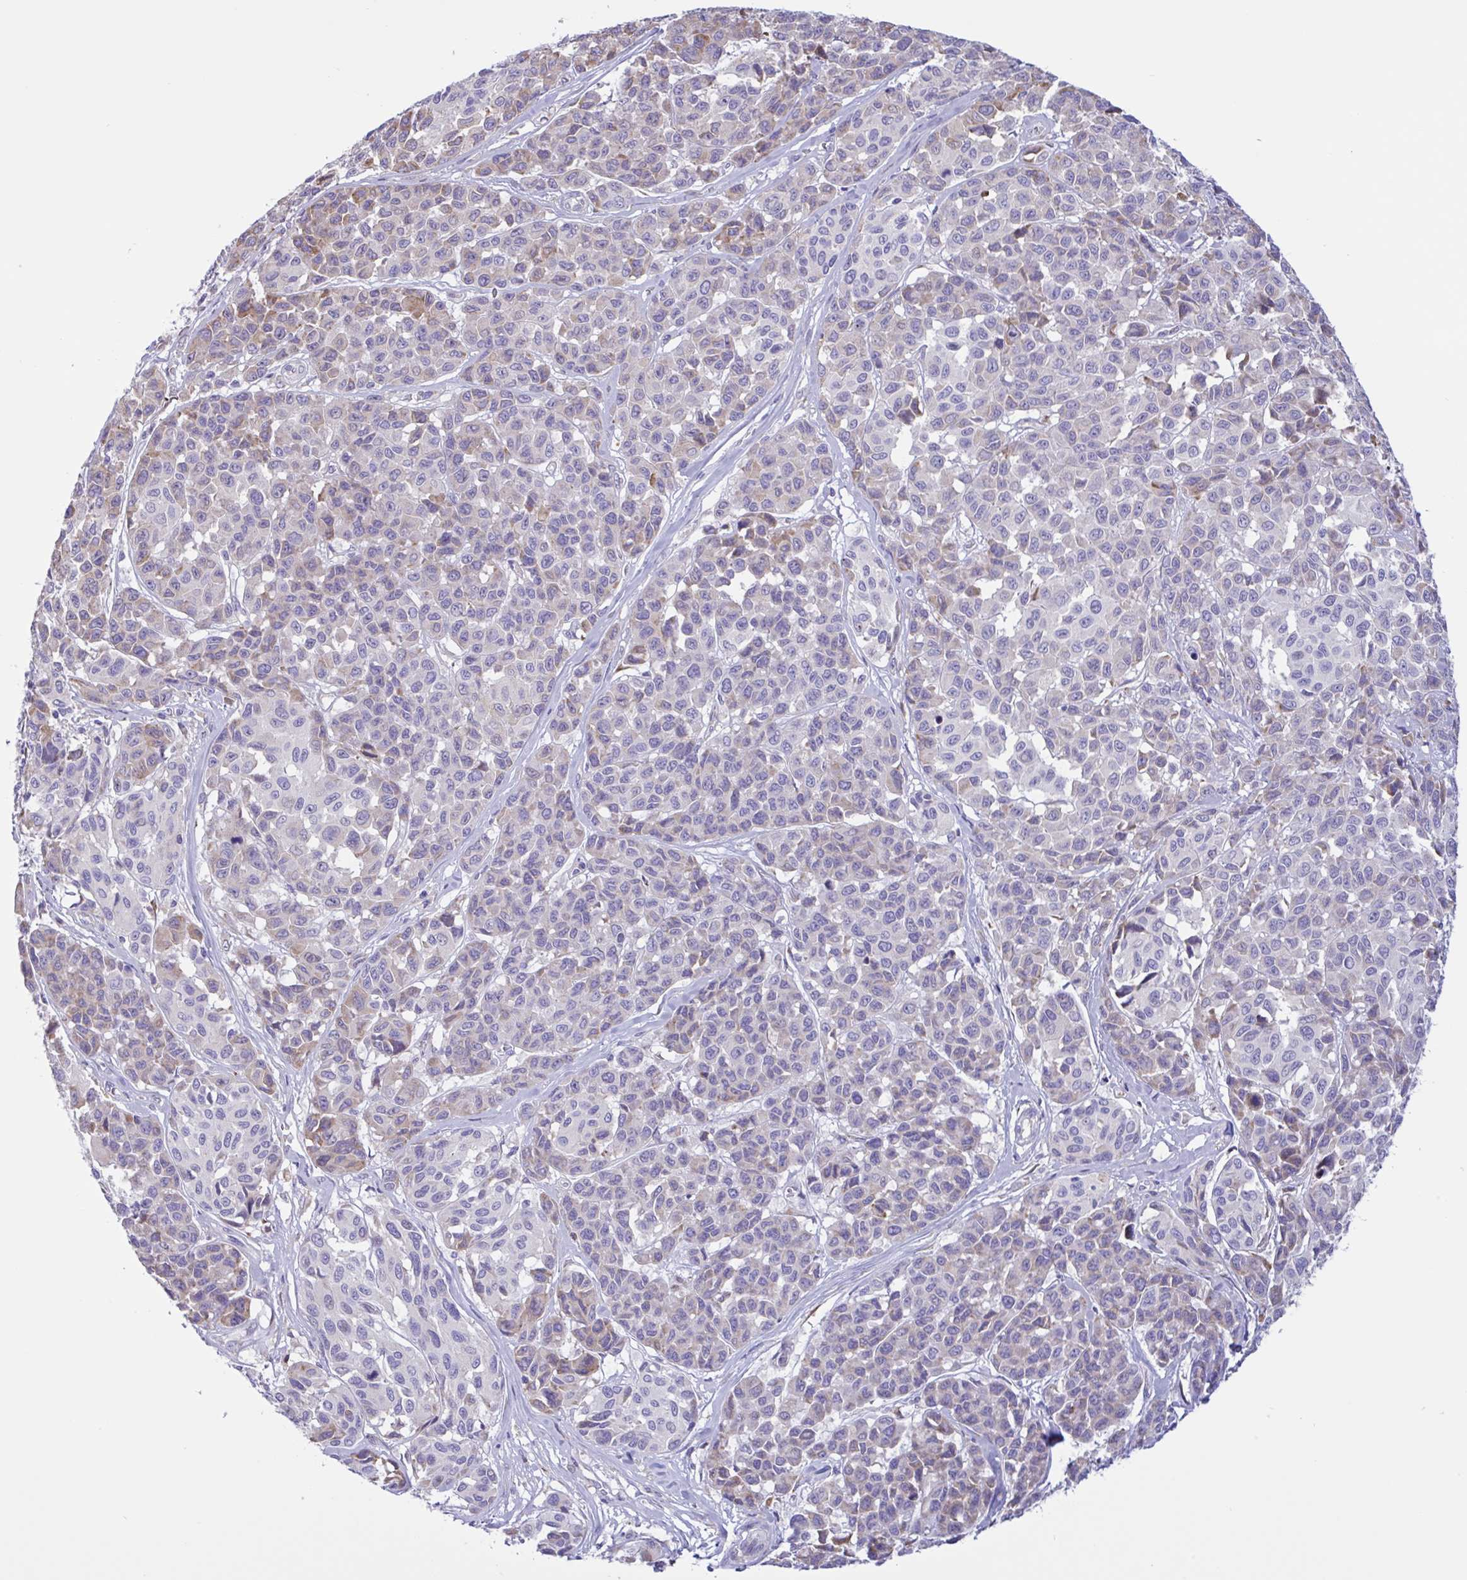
{"staining": {"intensity": "weak", "quantity": "<25%", "location": "cytoplasmic/membranous"}, "tissue": "melanoma", "cell_type": "Tumor cells", "image_type": "cancer", "snomed": [{"axis": "morphology", "description": "Malignant melanoma, NOS"}, {"axis": "topography", "description": "Skin"}], "caption": "Malignant melanoma was stained to show a protein in brown. There is no significant expression in tumor cells. (DAB IHC, high magnification).", "gene": "DSC3", "patient": {"sex": "female", "age": 66}}